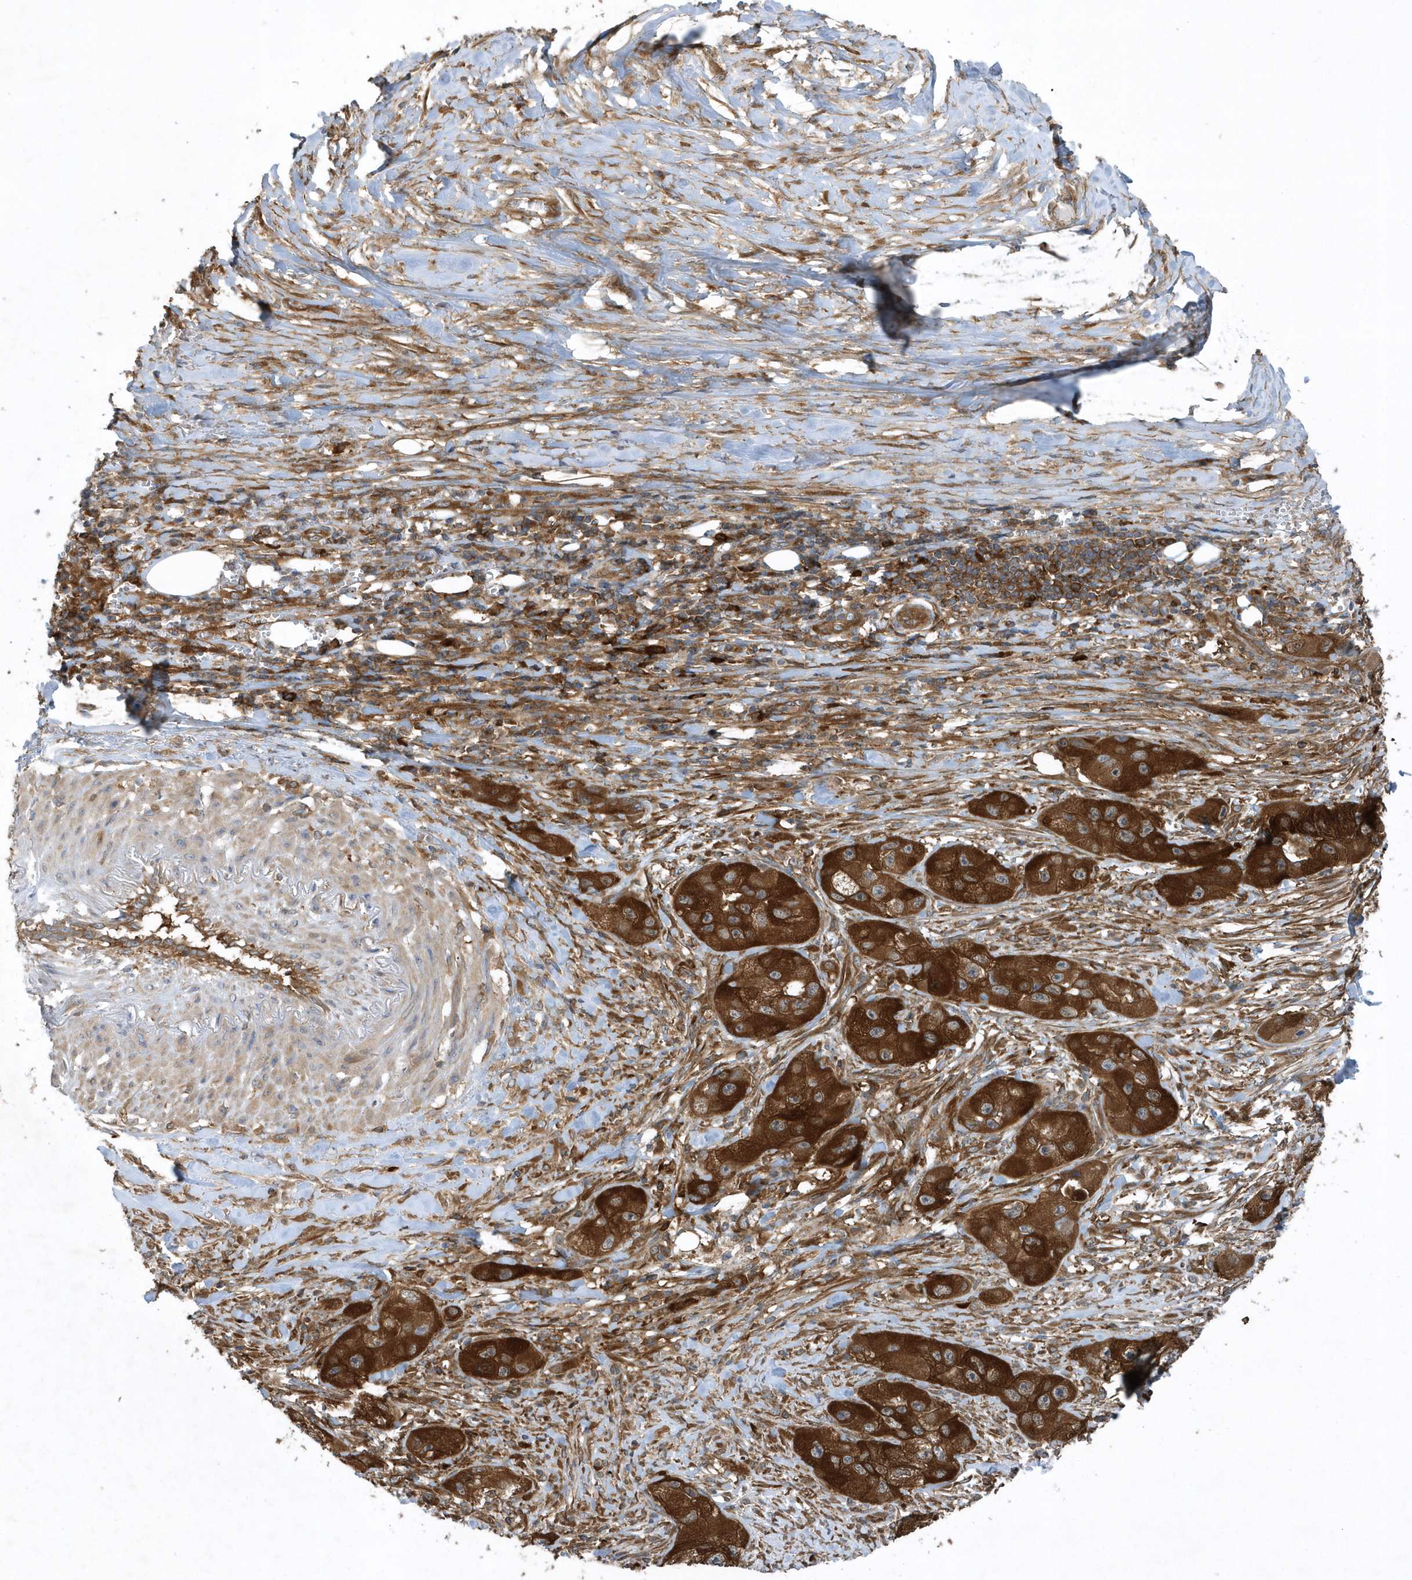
{"staining": {"intensity": "strong", "quantity": ">75%", "location": "cytoplasmic/membranous"}, "tissue": "skin cancer", "cell_type": "Tumor cells", "image_type": "cancer", "snomed": [{"axis": "morphology", "description": "Squamous cell carcinoma, NOS"}, {"axis": "topography", "description": "Skin"}, {"axis": "topography", "description": "Subcutis"}], "caption": "DAB (3,3'-diaminobenzidine) immunohistochemical staining of skin cancer (squamous cell carcinoma) displays strong cytoplasmic/membranous protein positivity in approximately >75% of tumor cells.", "gene": "PAICS", "patient": {"sex": "male", "age": 73}}